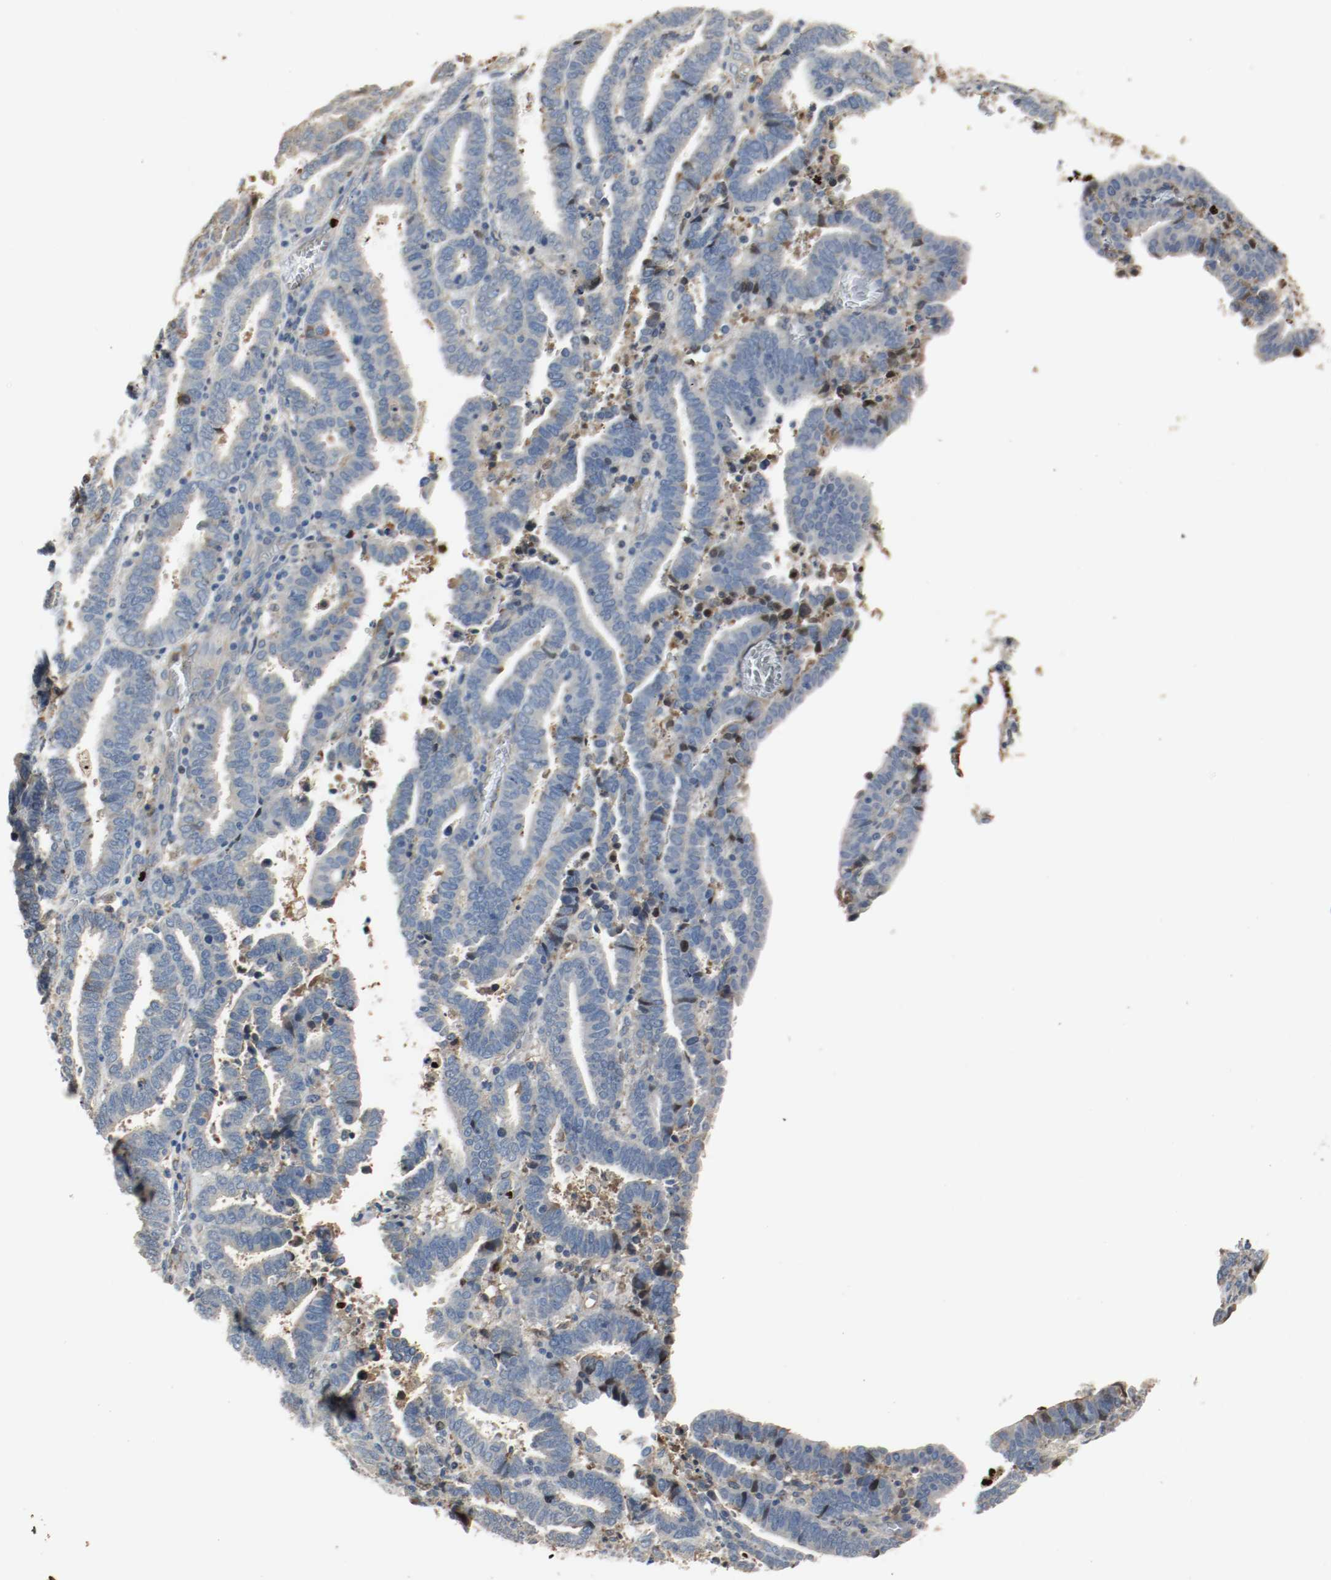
{"staining": {"intensity": "negative", "quantity": "none", "location": "none"}, "tissue": "endometrial cancer", "cell_type": "Tumor cells", "image_type": "cancer", "snomed": [{"axis": "morphology", "description": "Adenocarcinoma, NOS"}, {"axis": "topography", "description": "Uterus"}], "caption": "High power microscopy micrograph of an immunohistochemistry (IHC) micrograph of endometrial cancer, revealing no significant positivity in tumor cells.", "gene": "BLK", "patient": {"sex": "female", "age": 83}}